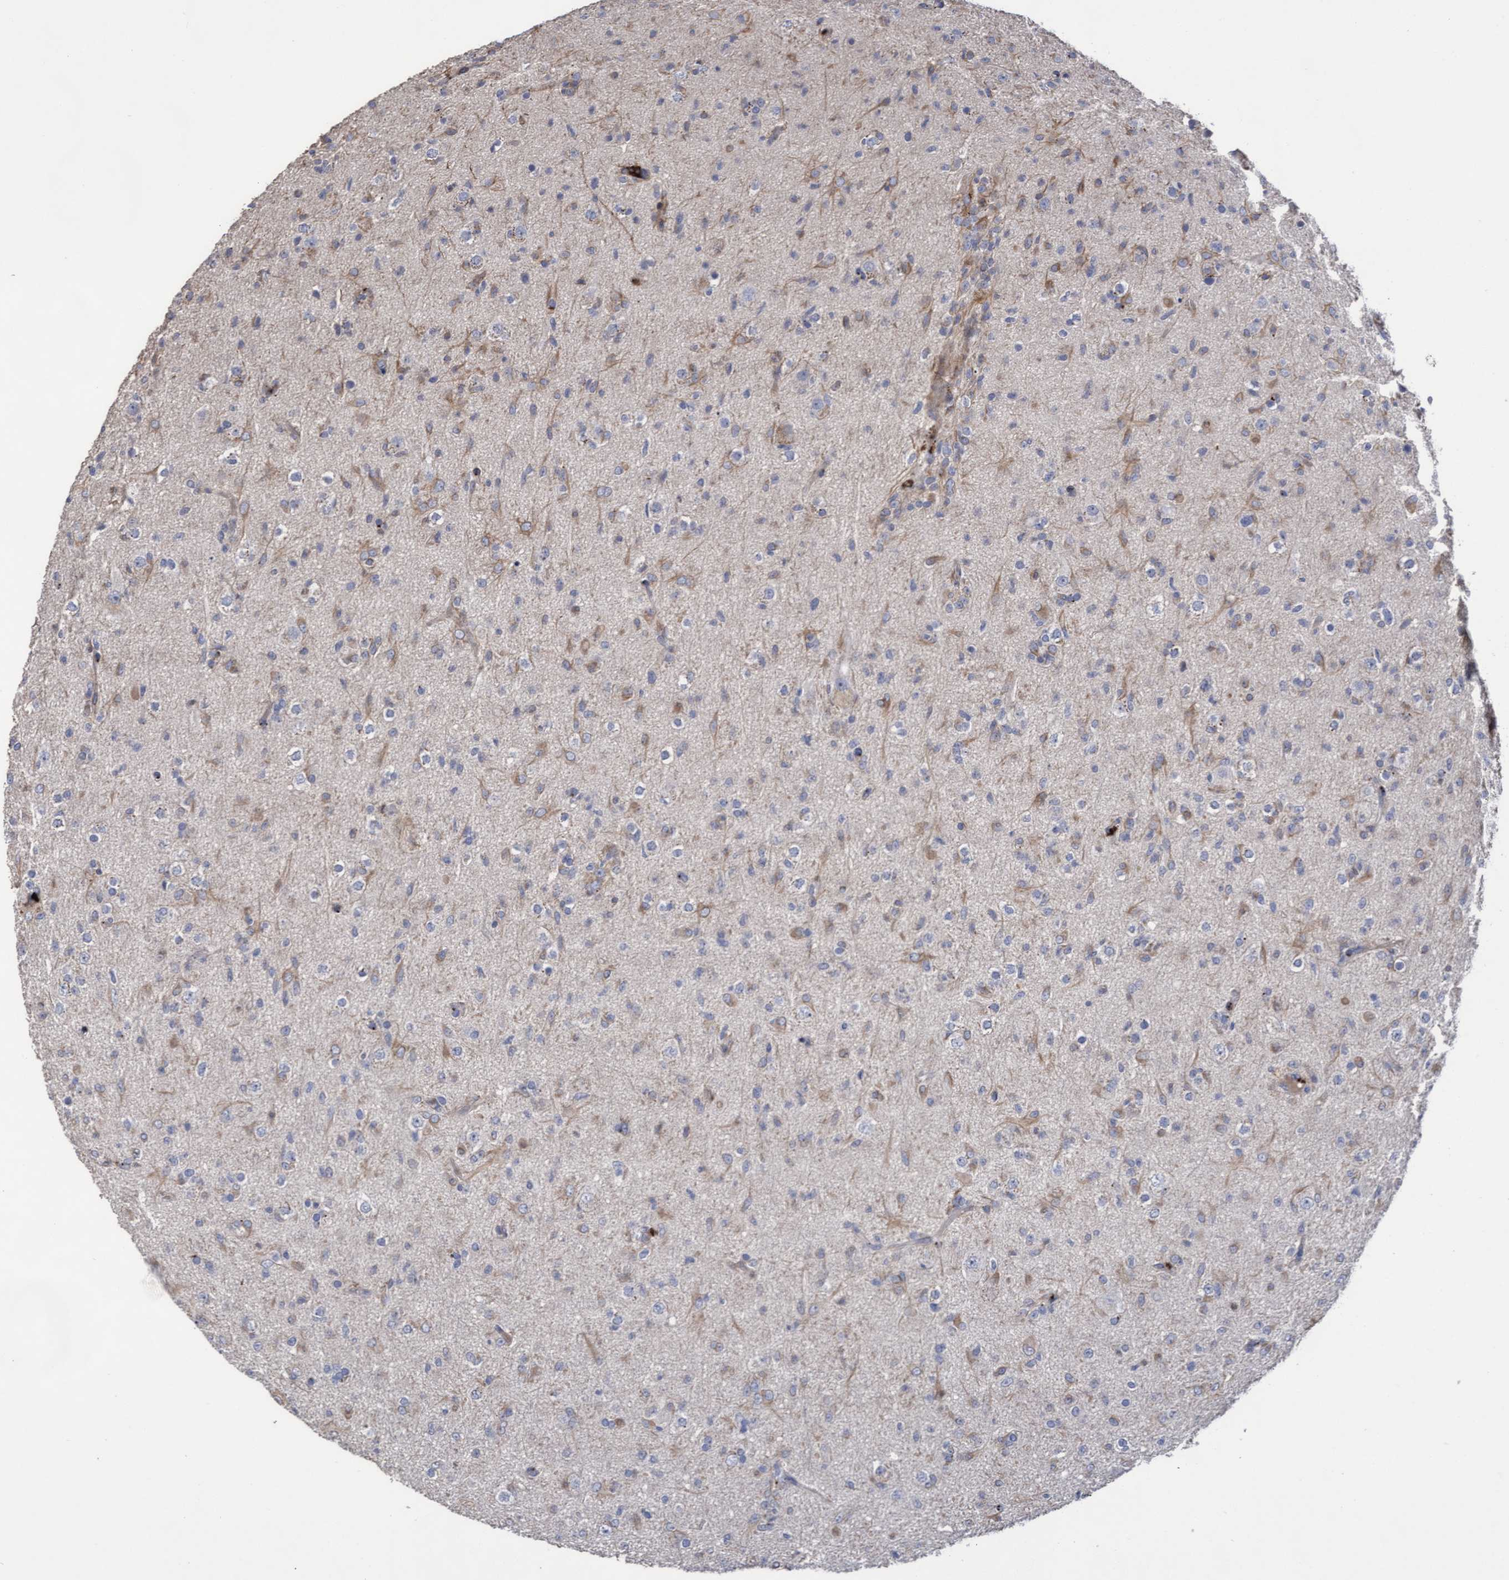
{"staining": {"intensity": "weak", "quantity": "<25%", "location": "cytoplasmic/membranous"}, "tissue": "glioma", "cell_type": "Tumor cells", "image_type": "cancer", "snomed": [{"axis": "morphology", "description": "Glioma, malignant, Low grade"}, {"axis": "topography", "description": "Brain"}], "caption": "High magnification brightfield microscopy of malignant glioma (low-grade) stained with DAB (brown) and counterstained with hematoxylin (blue): tumor cells show no significant staining.", "gene": "KRT24", "patient": {"sex": "male", "age": 65}}